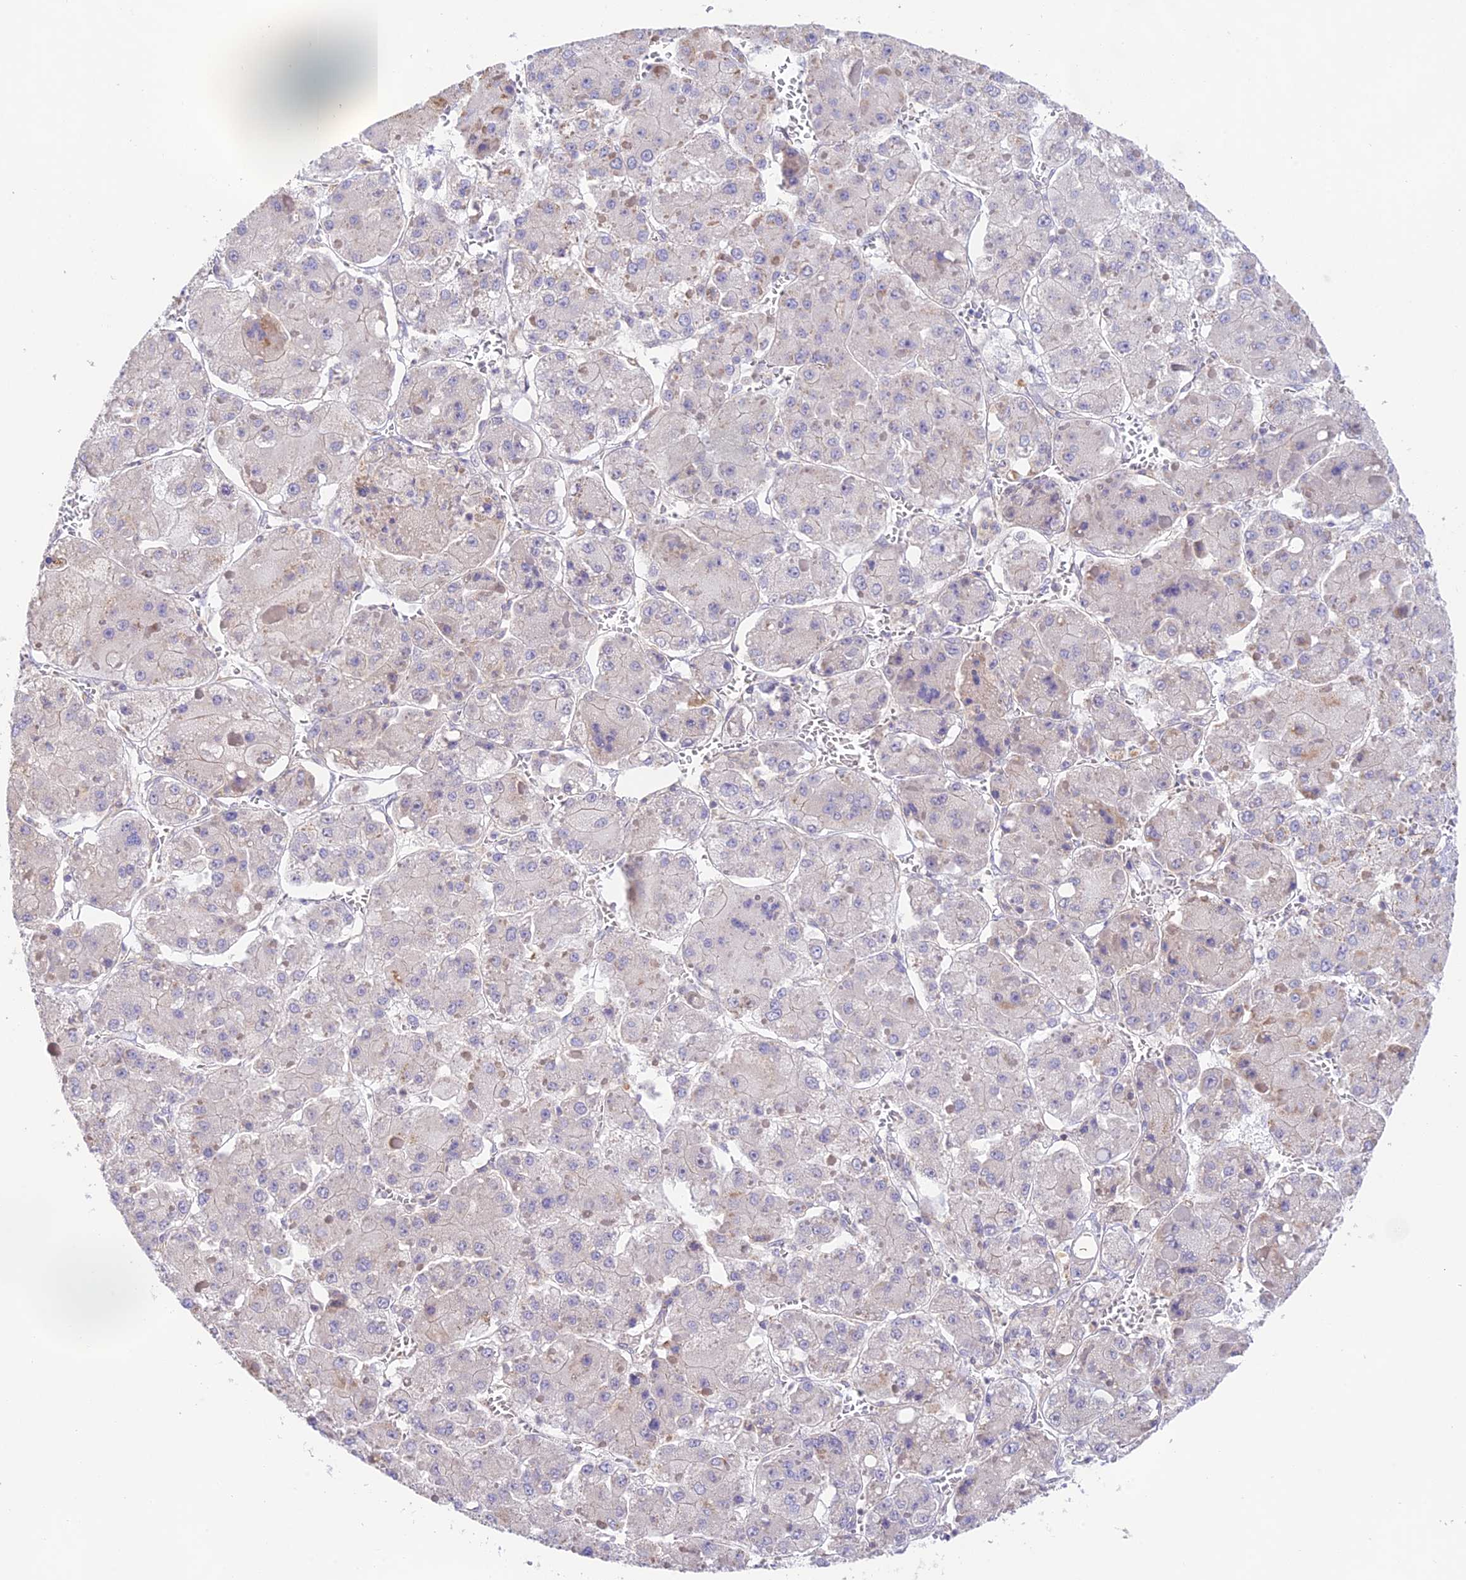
{"staining": {"intensity": "negative", "quantity": "none", "location": "none"}, "tissue": "liver cancer", "cell_type": "Tumor cells", "image_type": "cancer", "snomed": [{"axis": "morphology", "description": "Carcinoma, Hepatocellular, NOS"}, {"axis": "topography", "description": "Liver"}], "caption": "Immunohistochemistry image of neoplastic tissue: human hepatocellular carcinoma (liver) stained with DAB shows no significant protein positivity in tumor cells. Brightfield microscopy of IHC stained with DAB (3,3'-diaminobenzidine) (brown) and hematoxylin (blue), captured at high magnification.", "gene": "CAMSAP3", "patient": {"sex": "female", "age": 73}}